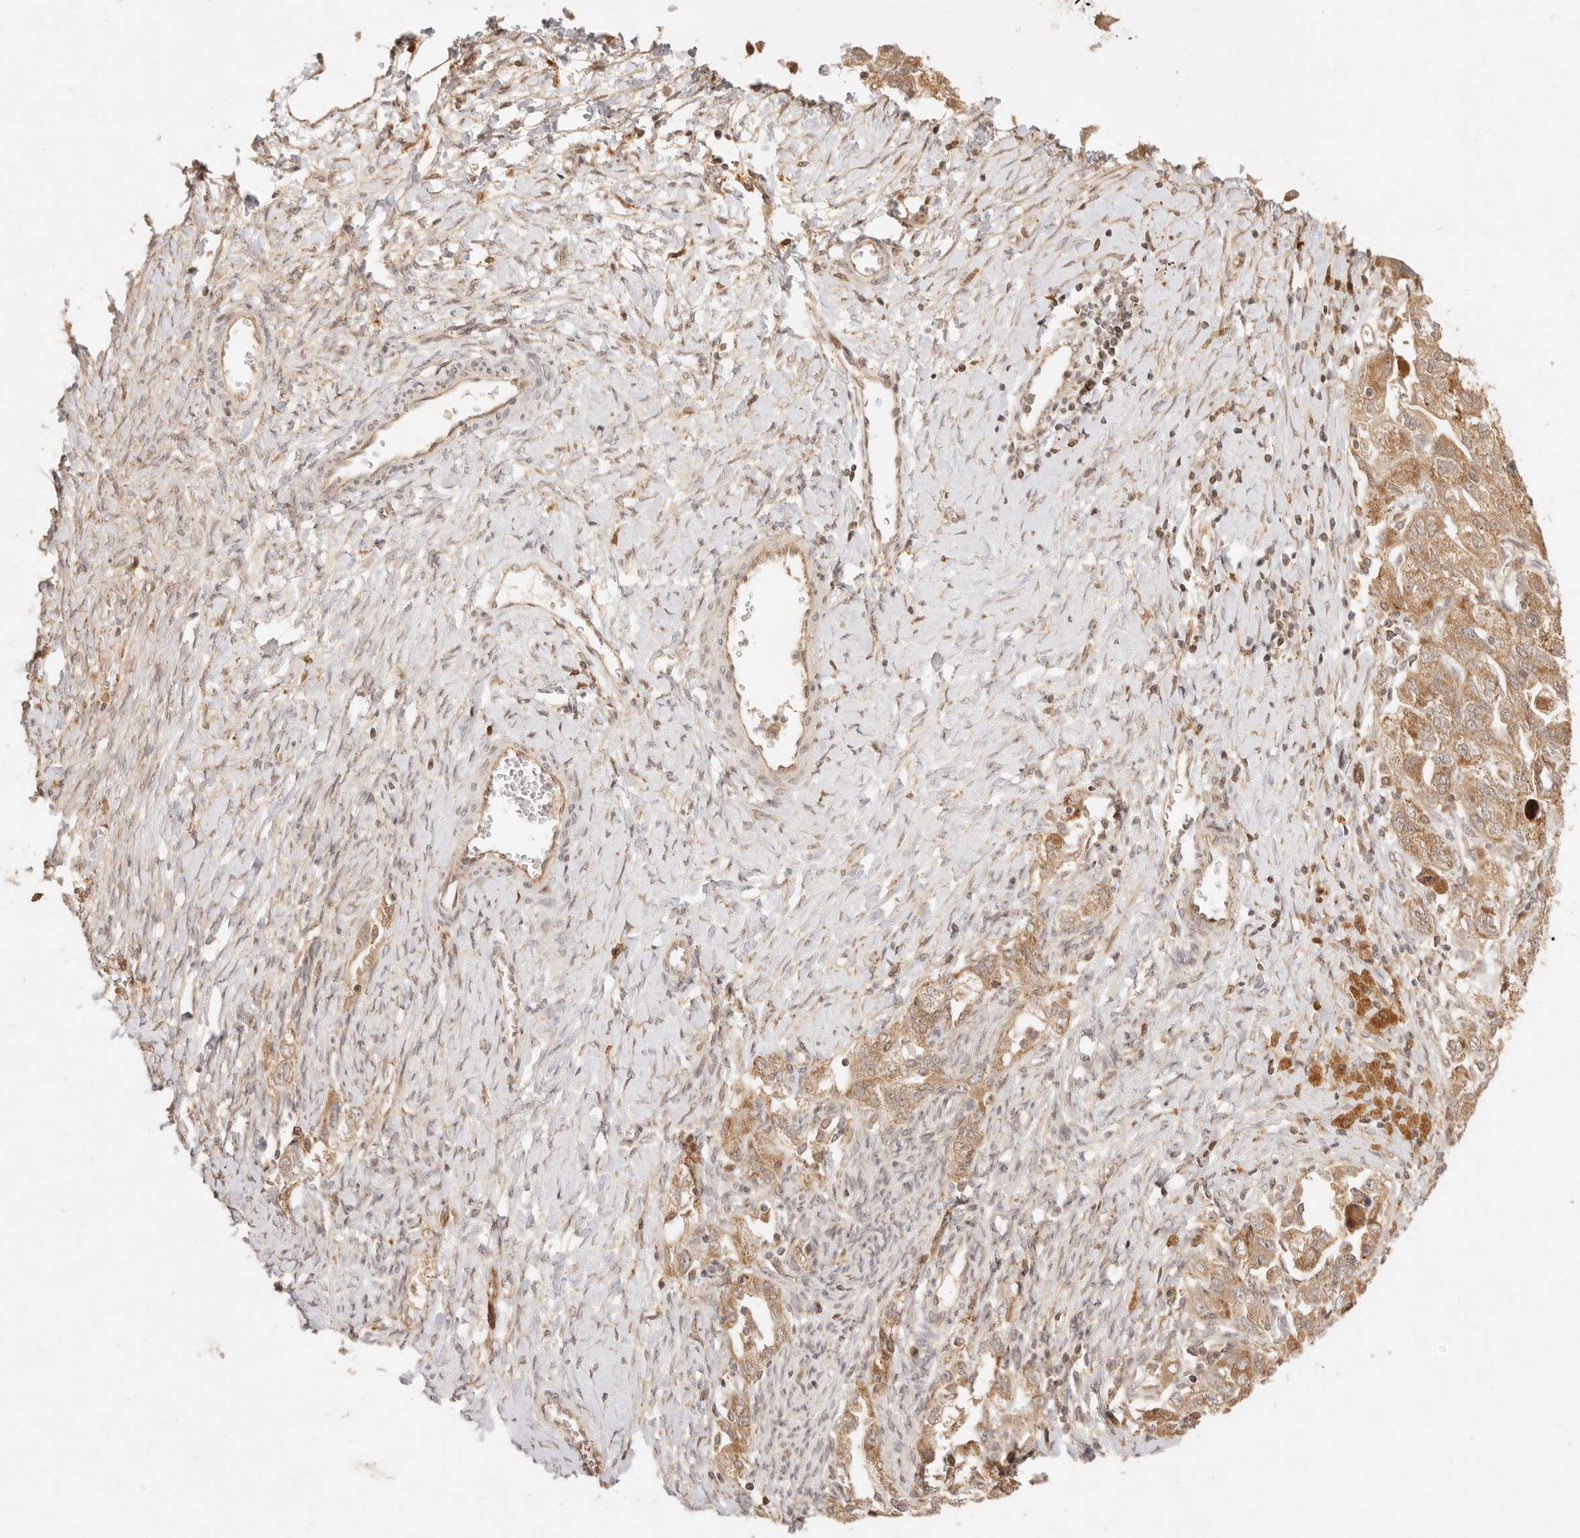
{"staining": {"intensity": "moderate", "quantity": ">75%", "location": "cytoplasmic/membranous"}, "tissue": "ovarian cancer", "cell_type": "Tumor cells", "image_type": "cancer", "snomed": [{"axis": "morphology", "description": "Carcinoma, NOS"}, {"axis": "morphology", "description": "Cystadenocarcinoma, serous, NOS"}, {"axis": "topography", "description": "Ovary"}], "caption": "Moderate cytoplasmic/membranous expression is appreciated in approximately >75% of tumor cells in carcinoma (ovarian).", "gene": "TIMM17A", "patient": {"sex": "female", "age": 69}}